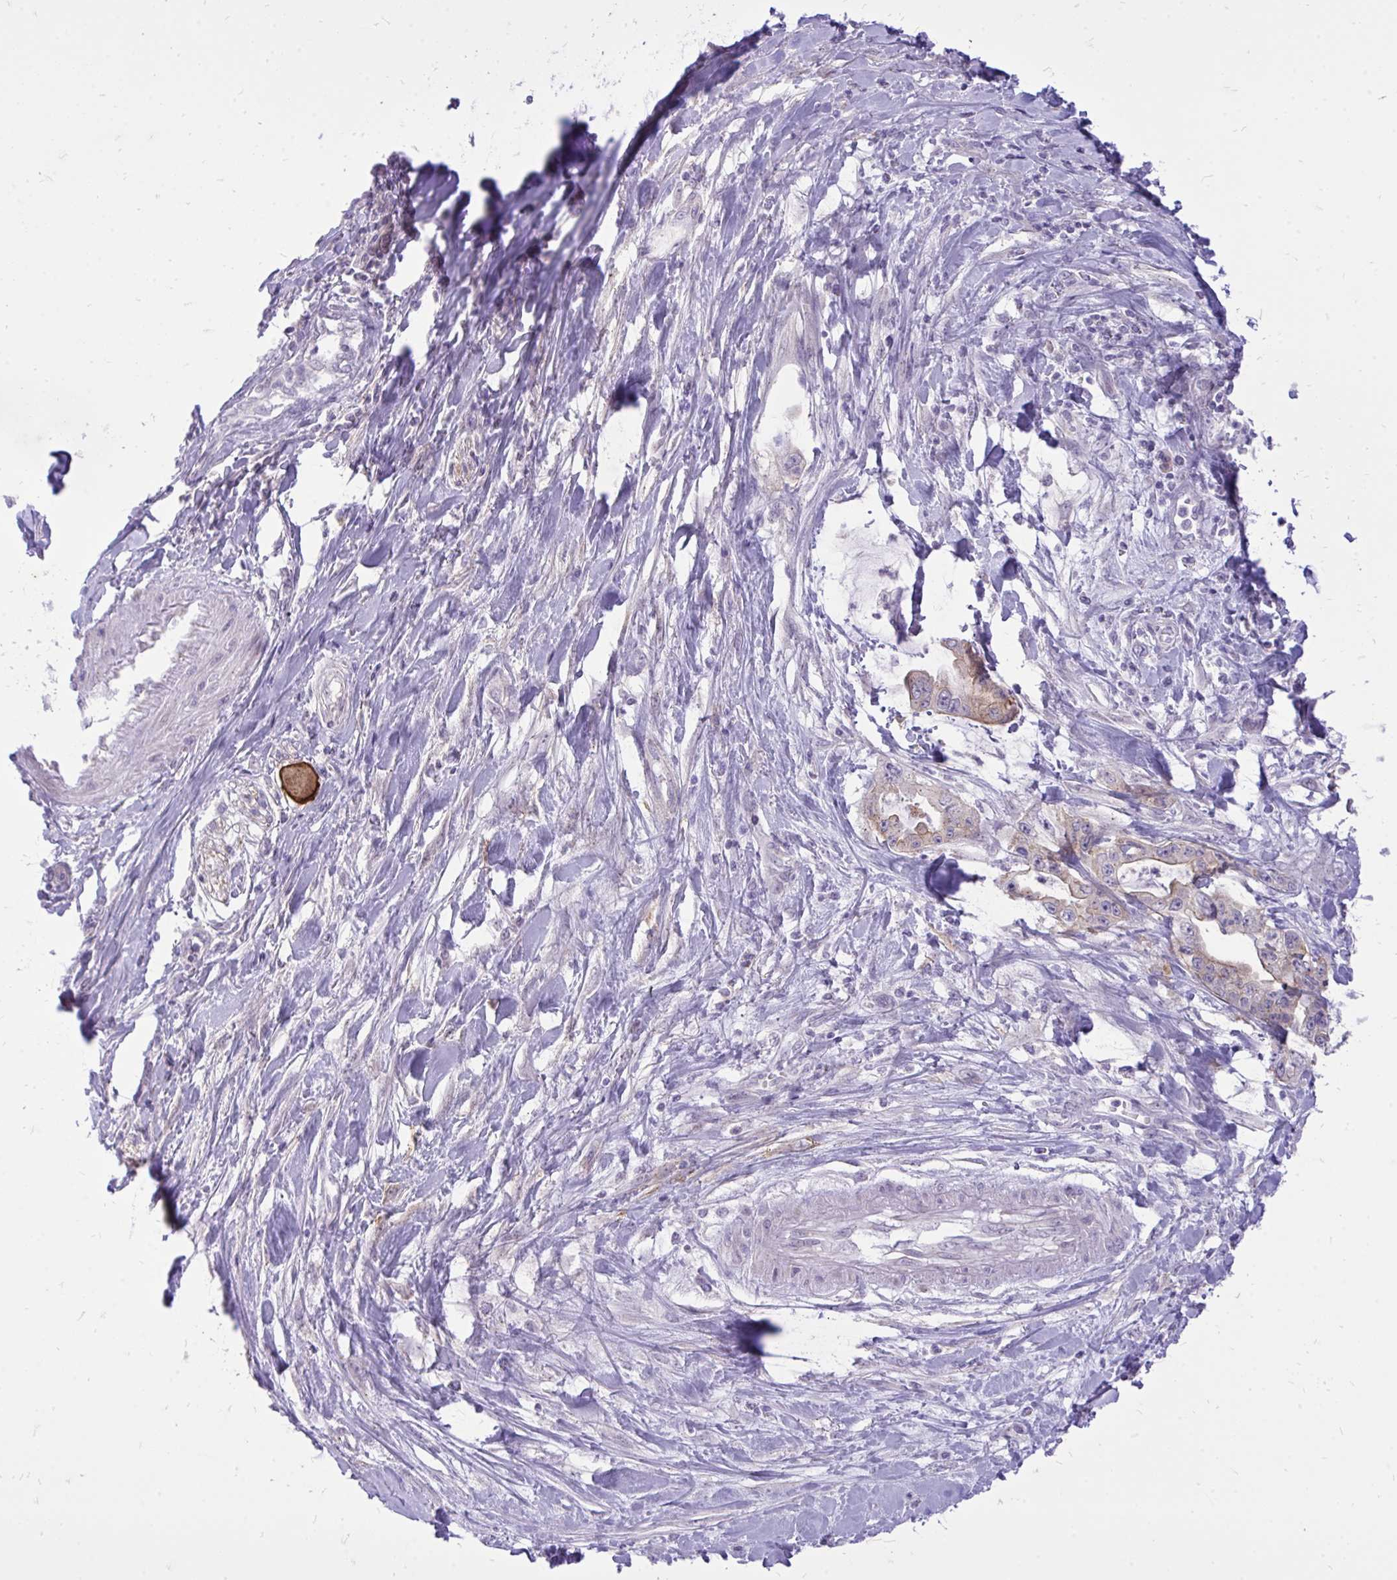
{"staining": {"intensity": "weak", "quantity": "25%-75%", "location": "cytoplasmic/membranous"}, "tissue": "pancreatic cancer", "cell_type": "Tumor cells", "image_type": "cancer", "snomed": [{"axis": "morphology", "description": "Adenocarcinoma, NOS"}, {"axis": "topography", "description": "Pancreas"}], "caption": "Pancreatic adenocarcinoma was stained to show a protein in brown. There is low levels of weak cytoplasmic/membranous staining in about 25%-75% of tumor cells. (Stains: DAB in brown, nuclei in blue, Microscopy: brightfield microscopy at high magnification).", "gene": "SPTBN2", "patient": {"sex": "female", "age": 61}}